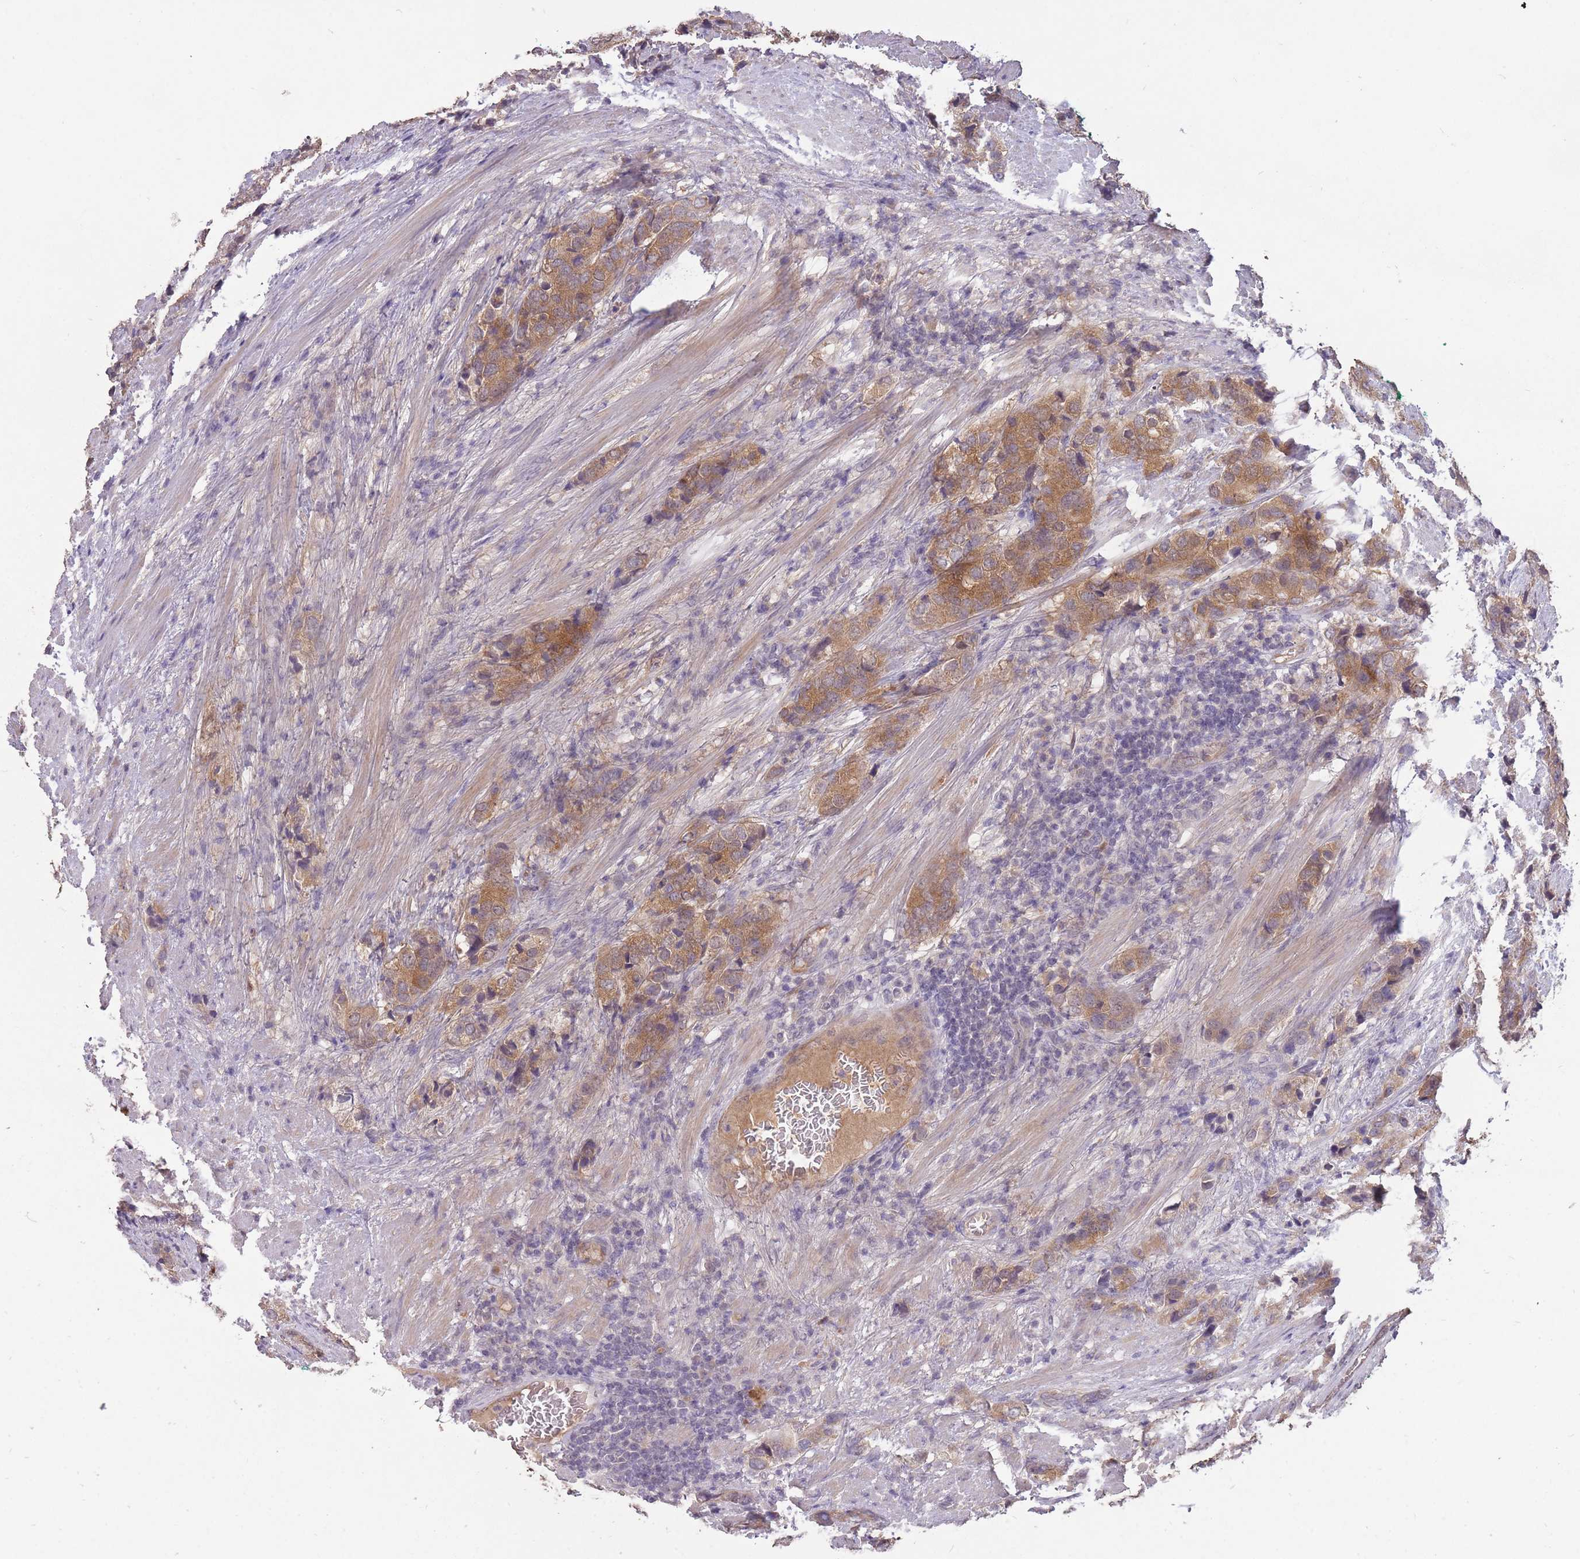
{"staining": {"intensity": "moderate", "quantity": "25%-75%", "location": "cytoplasmic/membranous"}, "tissue": "prostate cancer", "cell_type": "Tumor cells", "image_type": "cancer", "snomed": [{"axis": "morphology", "description": "Adenocarcinoma, High grade"}, {"axis": "topography", "description": "Prostate"}], "caption": "High-grade adenocarcinoma (prostate) tissue shows moderate cytoplasmic/membranous expression in about 25%-75% of tumor cells", "gene": "LRATD2", "patient": {"sex": "male", "age": 62}}